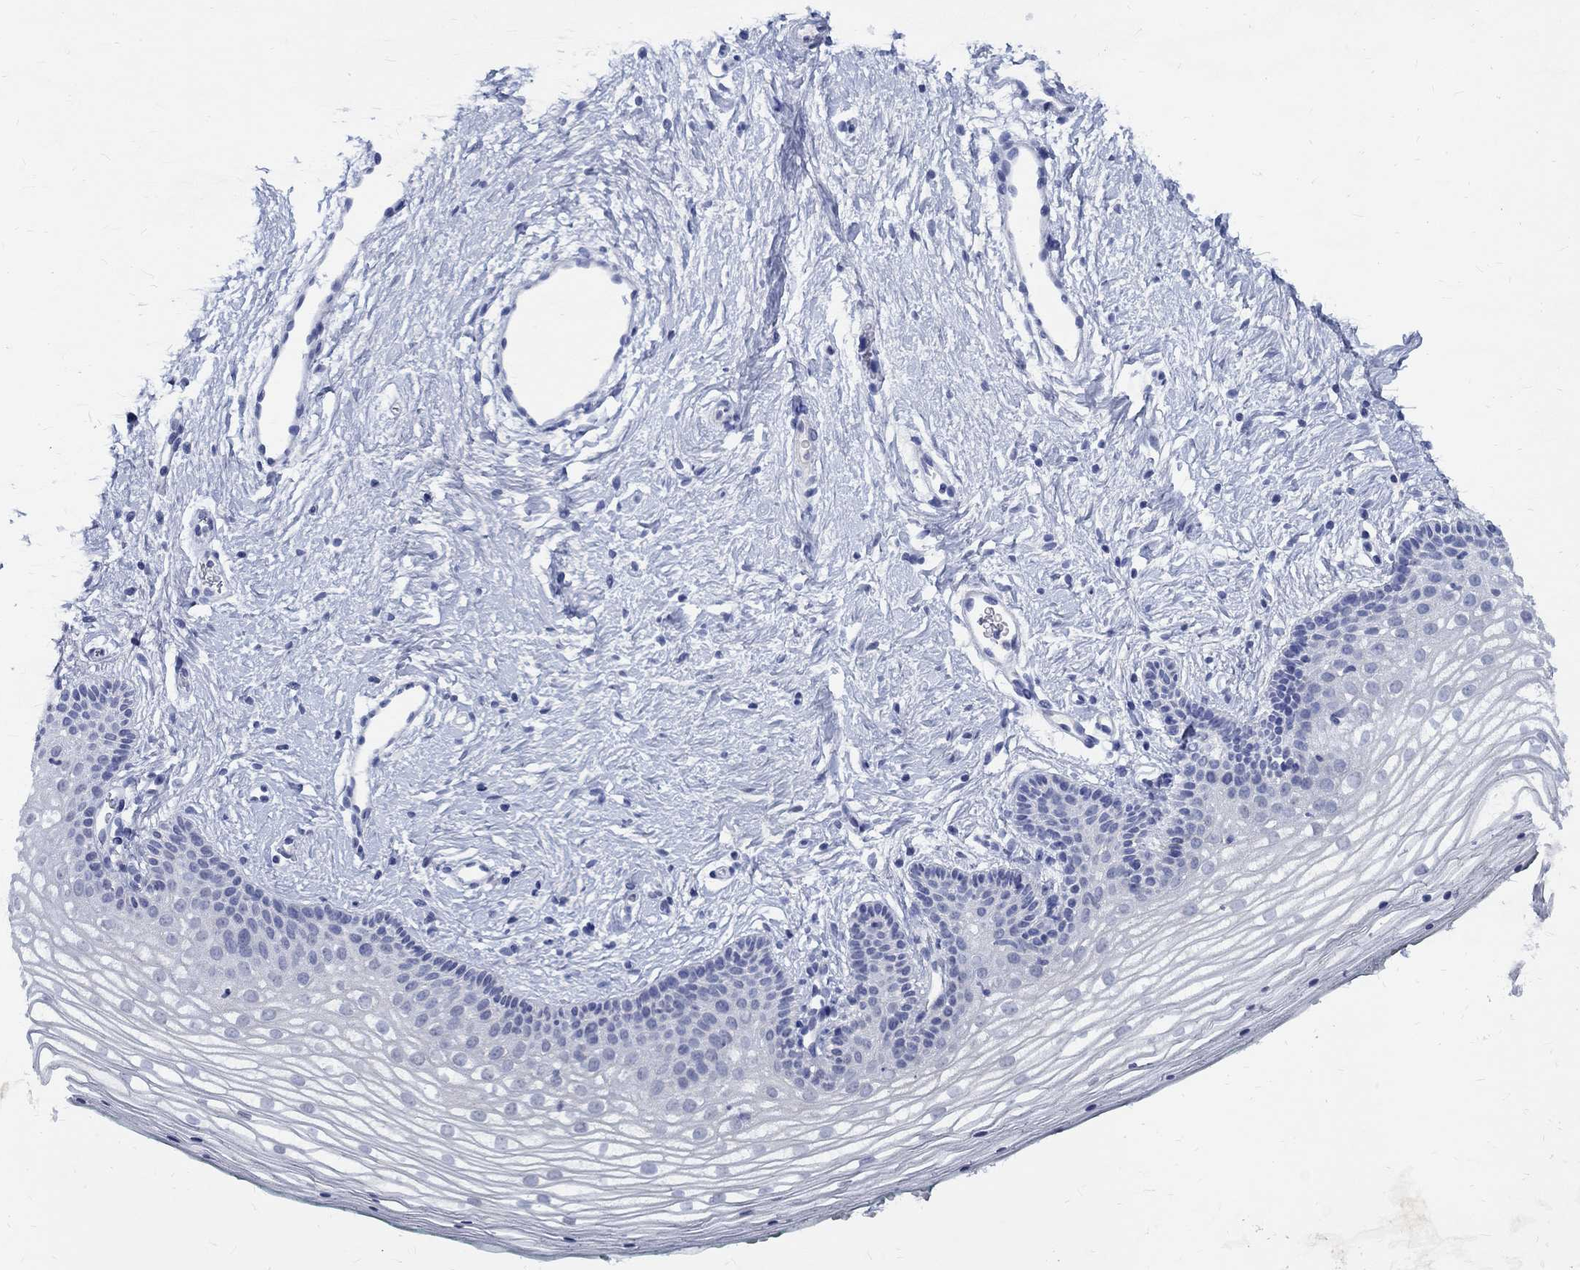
{"staining": {"intensity": "negative", "quantity": "none", "location": "none"}, "tissue": "vagina", "cell_type": "Squamous epithelial cells", "image_type": "normal", "snomed": [{"axis": "morphology", "description": "Normal tissue, NOS"}, {"axis": "topography", "description": "Vagina"}], "caption": "This is an IHC image of benign human vagina. There is no positivity in squamous epithelial cells.", "gene": "CETN1", "patient": {"sex": "female", "age": 36}}